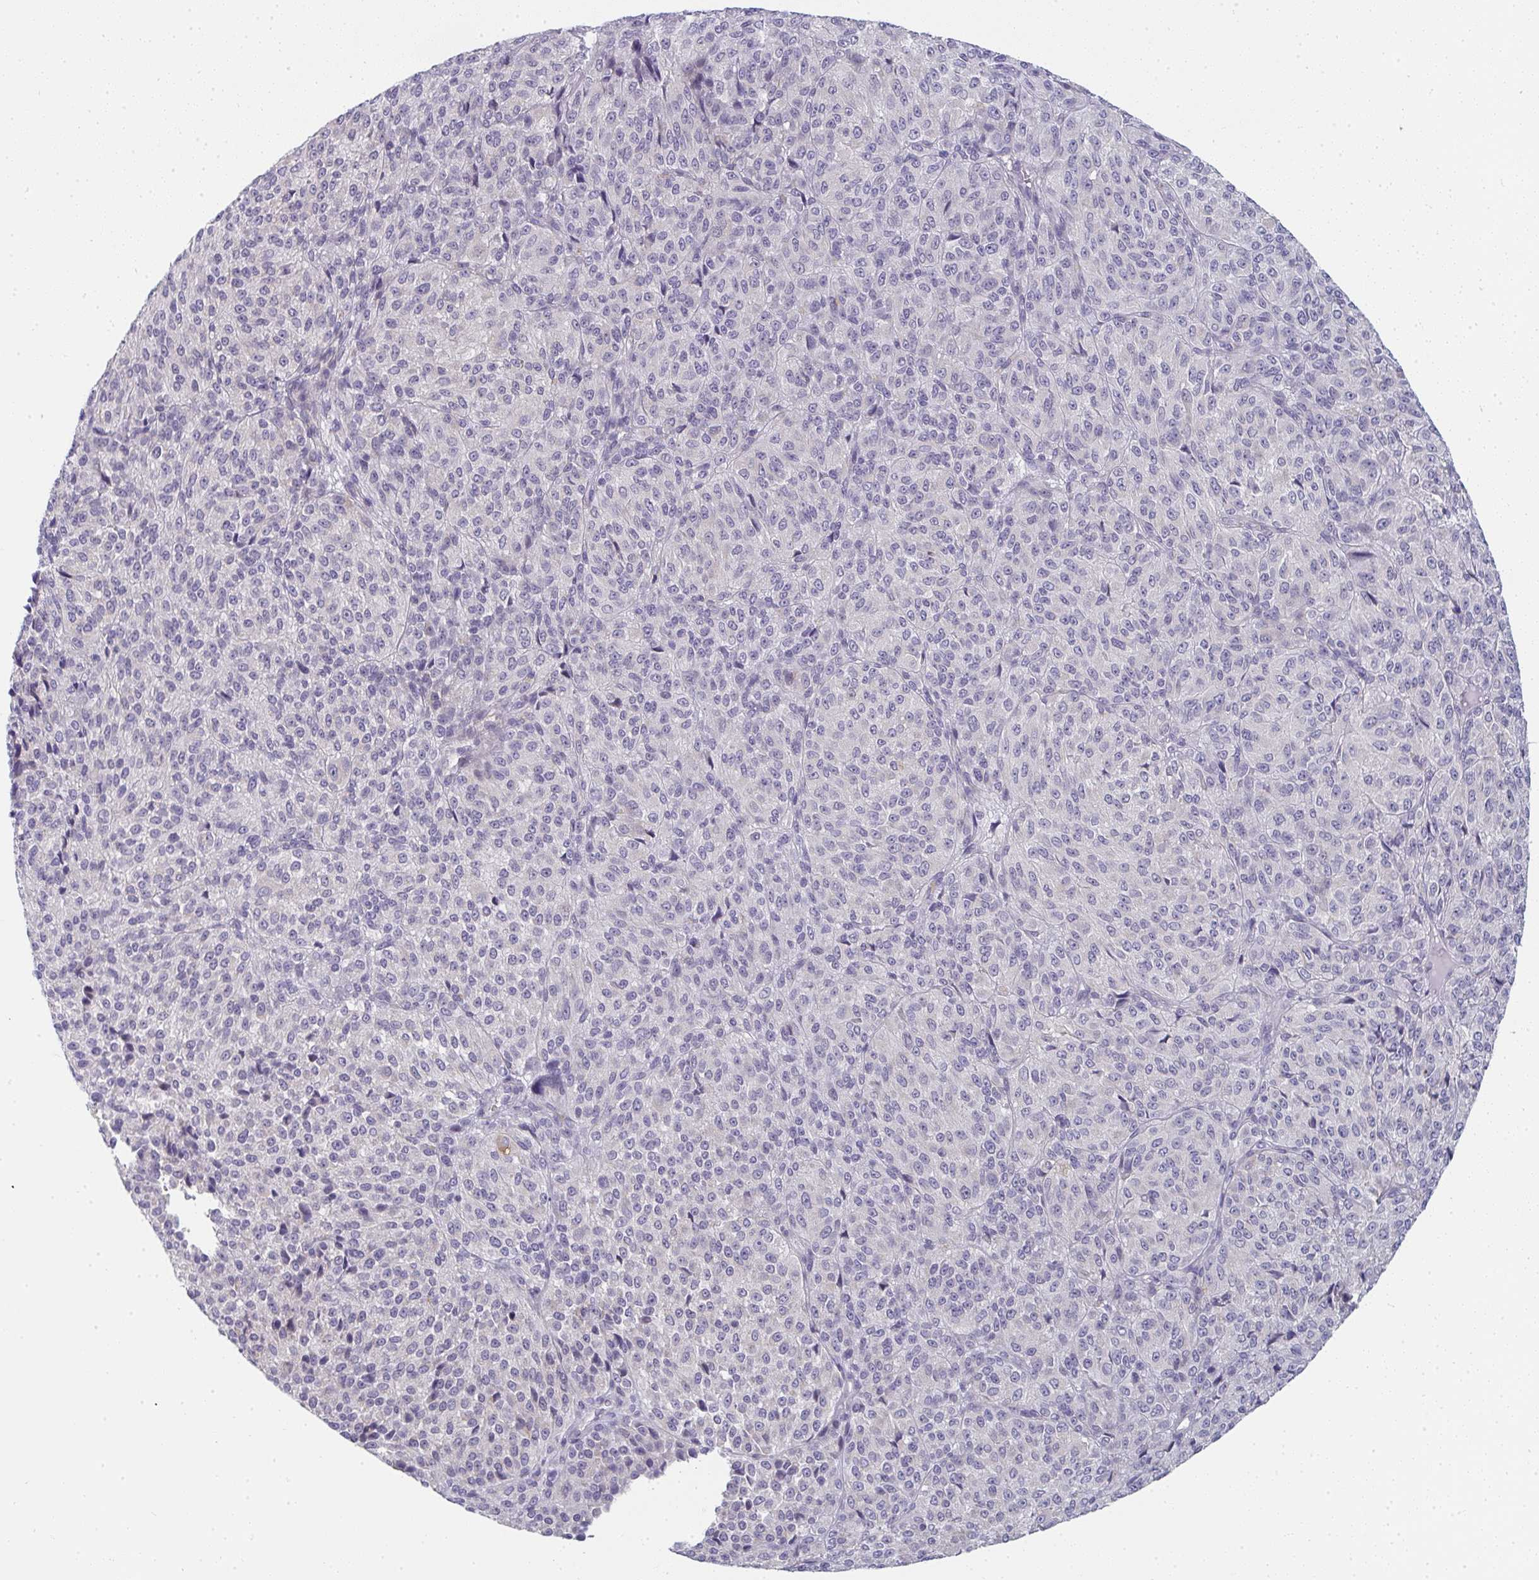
{"staining": {"intensity": "negative", "quantity": "none", "location": "none"}, "tissue": "melanoma", "cell_type": "Tumor cells", "image_type": "cancer", "snomed": [{"axis": "morphology", "description": "Malignant melanoma, Metastatic site"}, {"axis": "topography", "description": "Brain"}], "caption": "There is no significant expression in tumor cells of melanoma.", "gene": "SHB", "patient": {"sex": "female", "age": 56}}